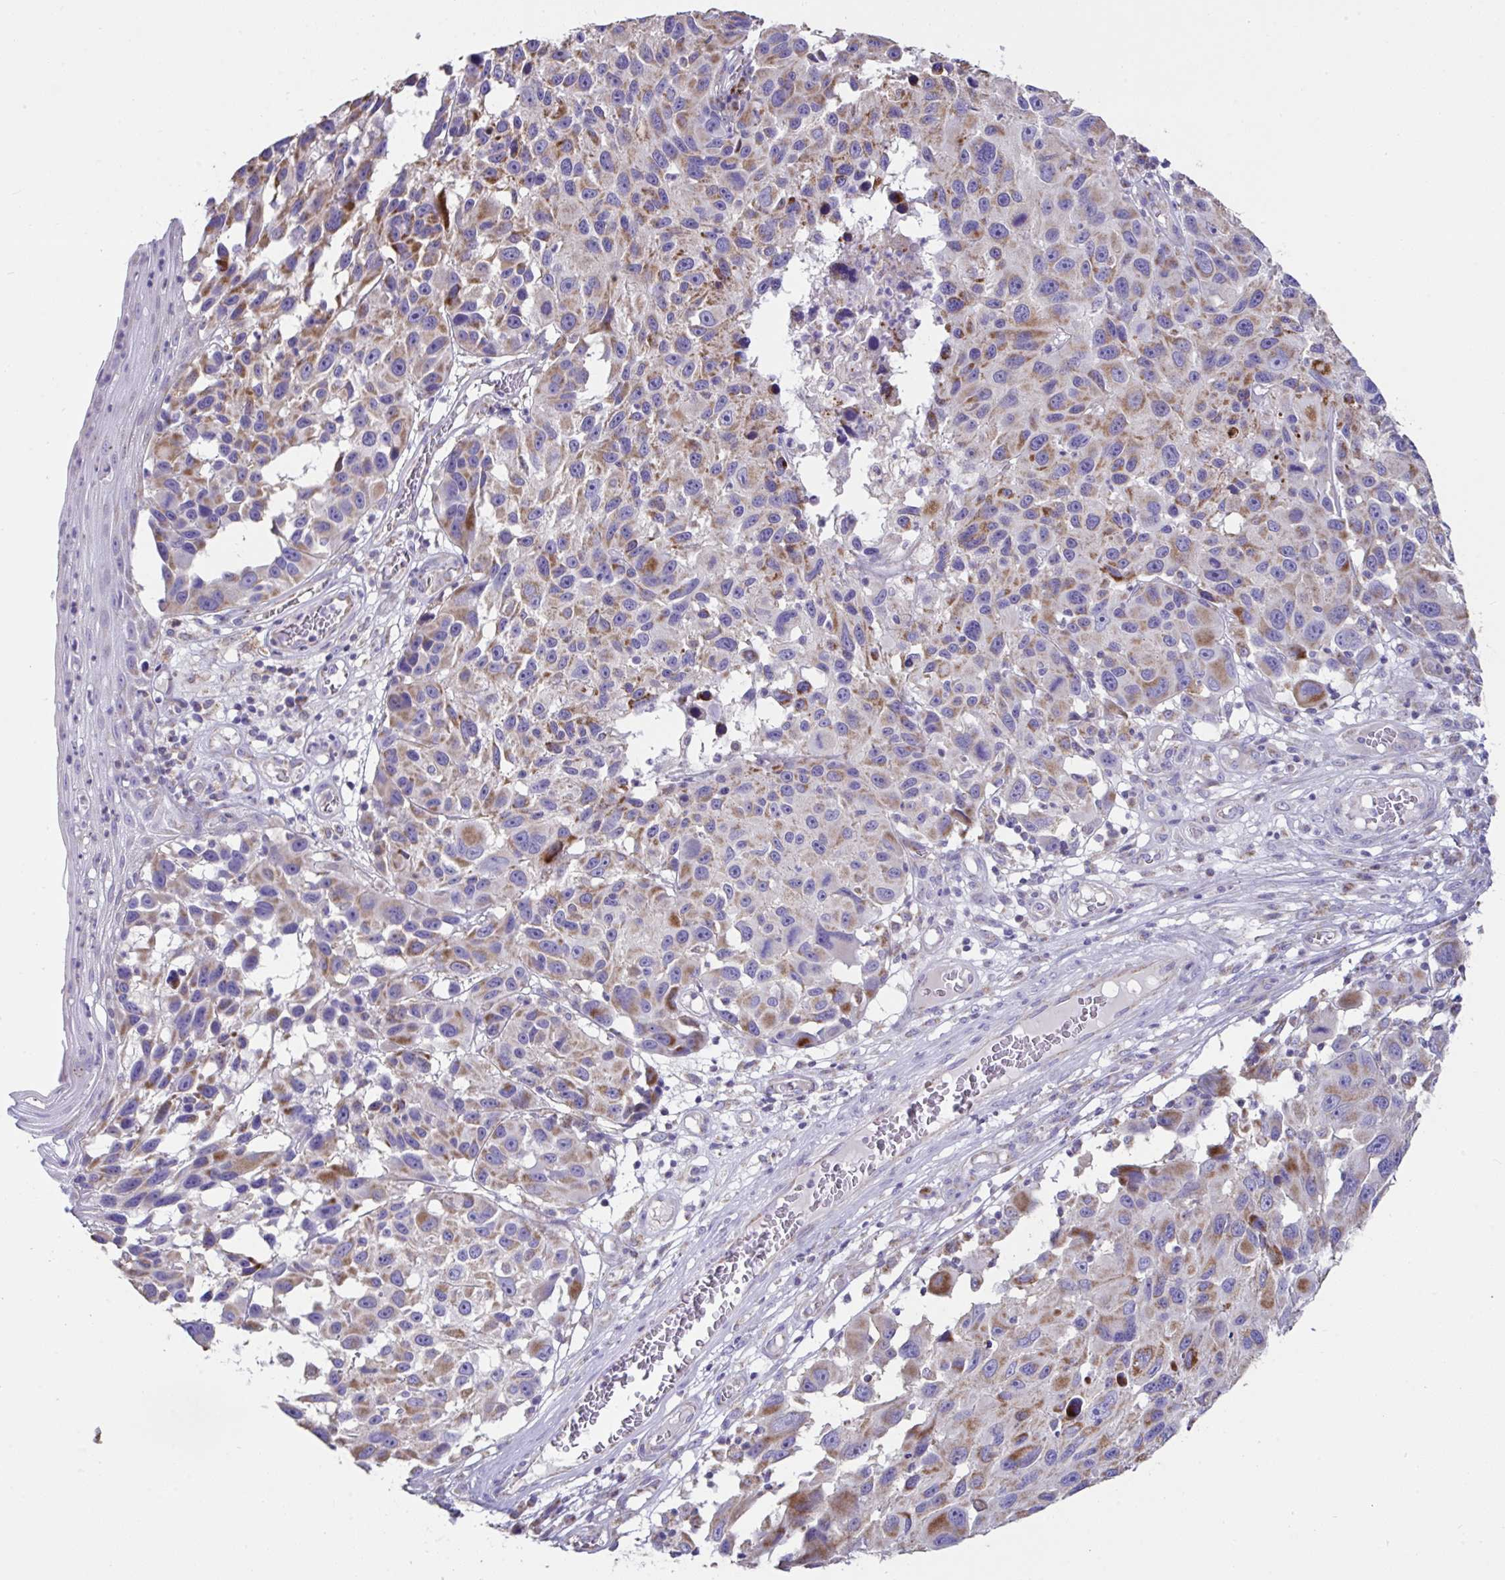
{"staining": {"intensity": "moderate", "quantity": "25%-75%", "location": "cytoplasmic/membranous"}, "tissue": "melanoma", "cell_type": "Tumor cells", "image_type": "cancer", "snomed": [{"axis": "morphology", "description": "Malignant melanoma, NOS"}, {"axis": "topography", "description": "Skin"}], "caption": "A histopathology image showing moderate cytoplasmic/membranous staining in approximately 25%-75% of tumor cells in malignant melanoma, as visualized by brown immunohistochemical staining.", "gene": "DOK7", "patient": {"sex": "male", "age": 53}}